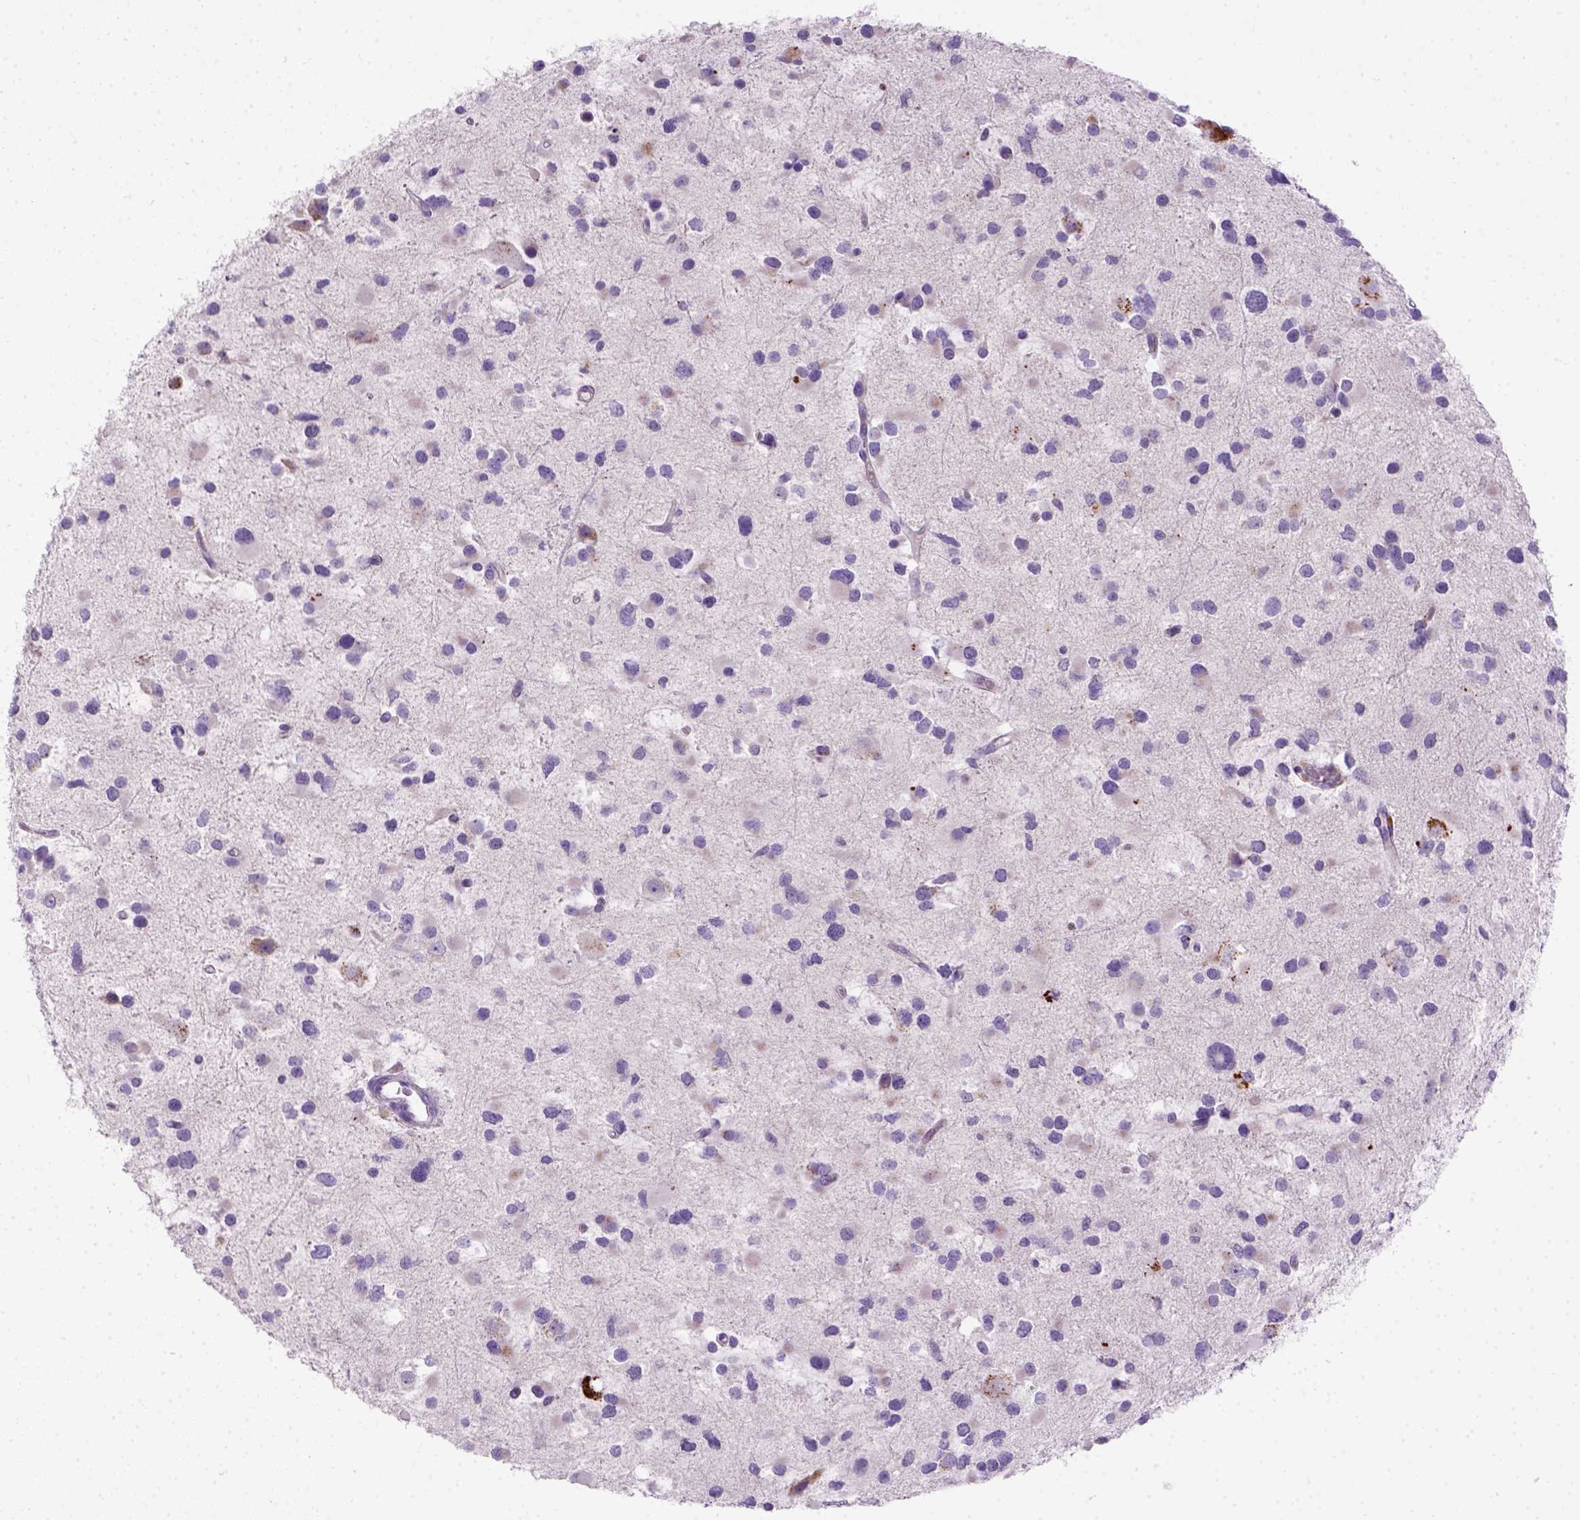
{"staining": {"intensity": "negative", "quantity": "none", "location": "none"}, "tissue": "glioma", "cell_type": "Tumor cells", "image_type": "cancer", "snomed": [{"axis": "morphology", "description": "Glioma, malignant, Low grade"}, {"axis": "topography", "description": "Brain"}], "caption": "Tumor cells show no significant protein positivity in glioma.", "gene": "CD3E", "patient": {"sex": "female", "age": 32}}